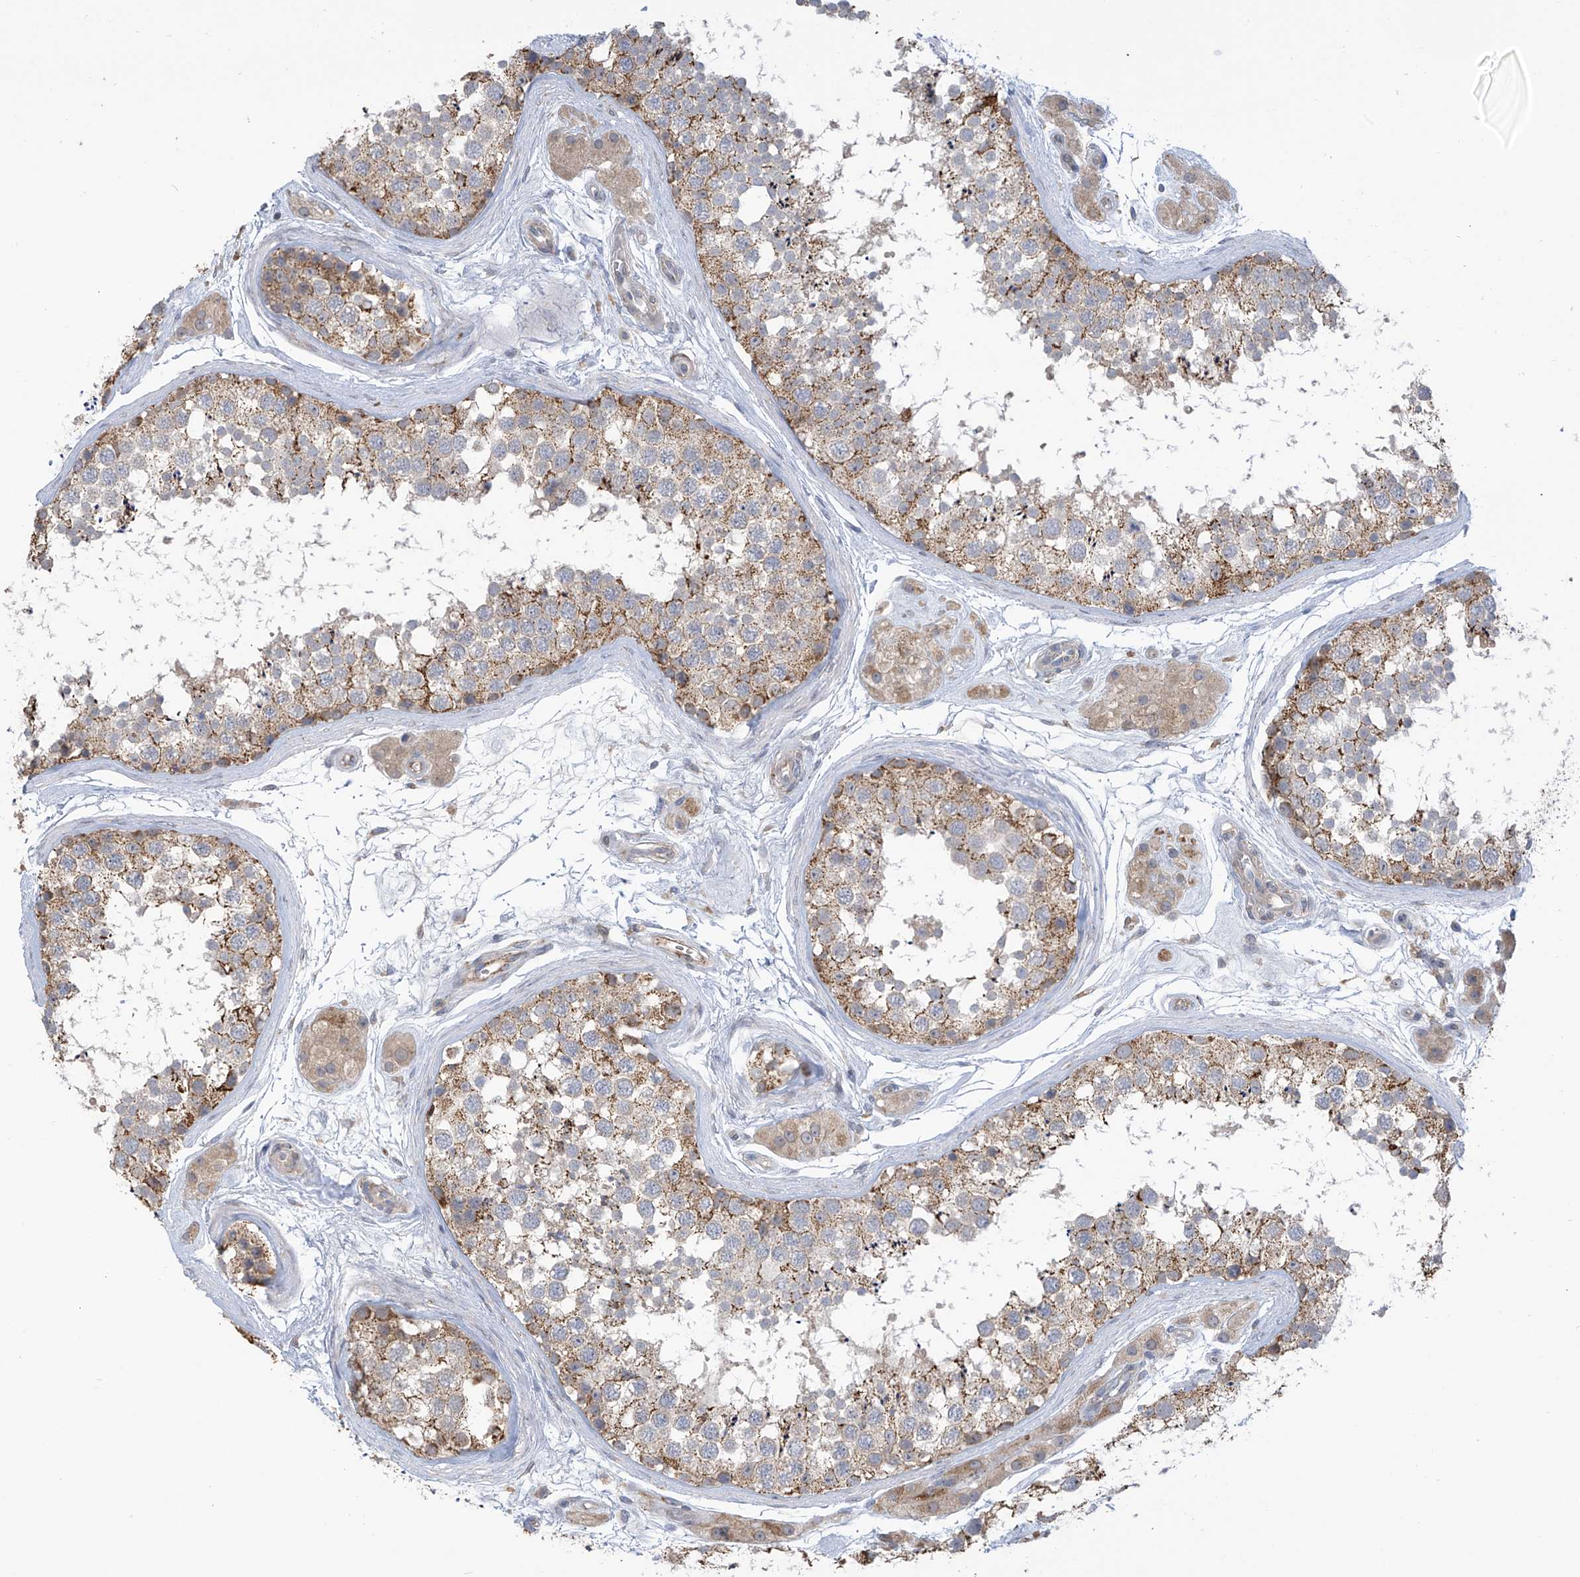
{"staining": {"intensity": "strong", "quantity": ">75%", "location": "cytoplasmic/membranous"}, "tissue": "testis", "cell_type": "Cells in seminiferous ducts", "image_type": "normal", "snomed": [{"axis": "morphology", "description": "Normal tissue, NOS"}, {"axis": "topography", "description": "Testis"}], "caption": "IHC (DAB (3,3'-diaminobenzidine)) staining of unremarkable human testis demonstrates strong cytoplasmic/membranous protein expression in approximately >75% of cells in seminiferous ducts. (DAB (3,3'-diaminobenzidine) IHC with brightfield microscopy, high magnification).", "gene": "SCGB1D2", "patient": {"sex": "male", "age": 56}}